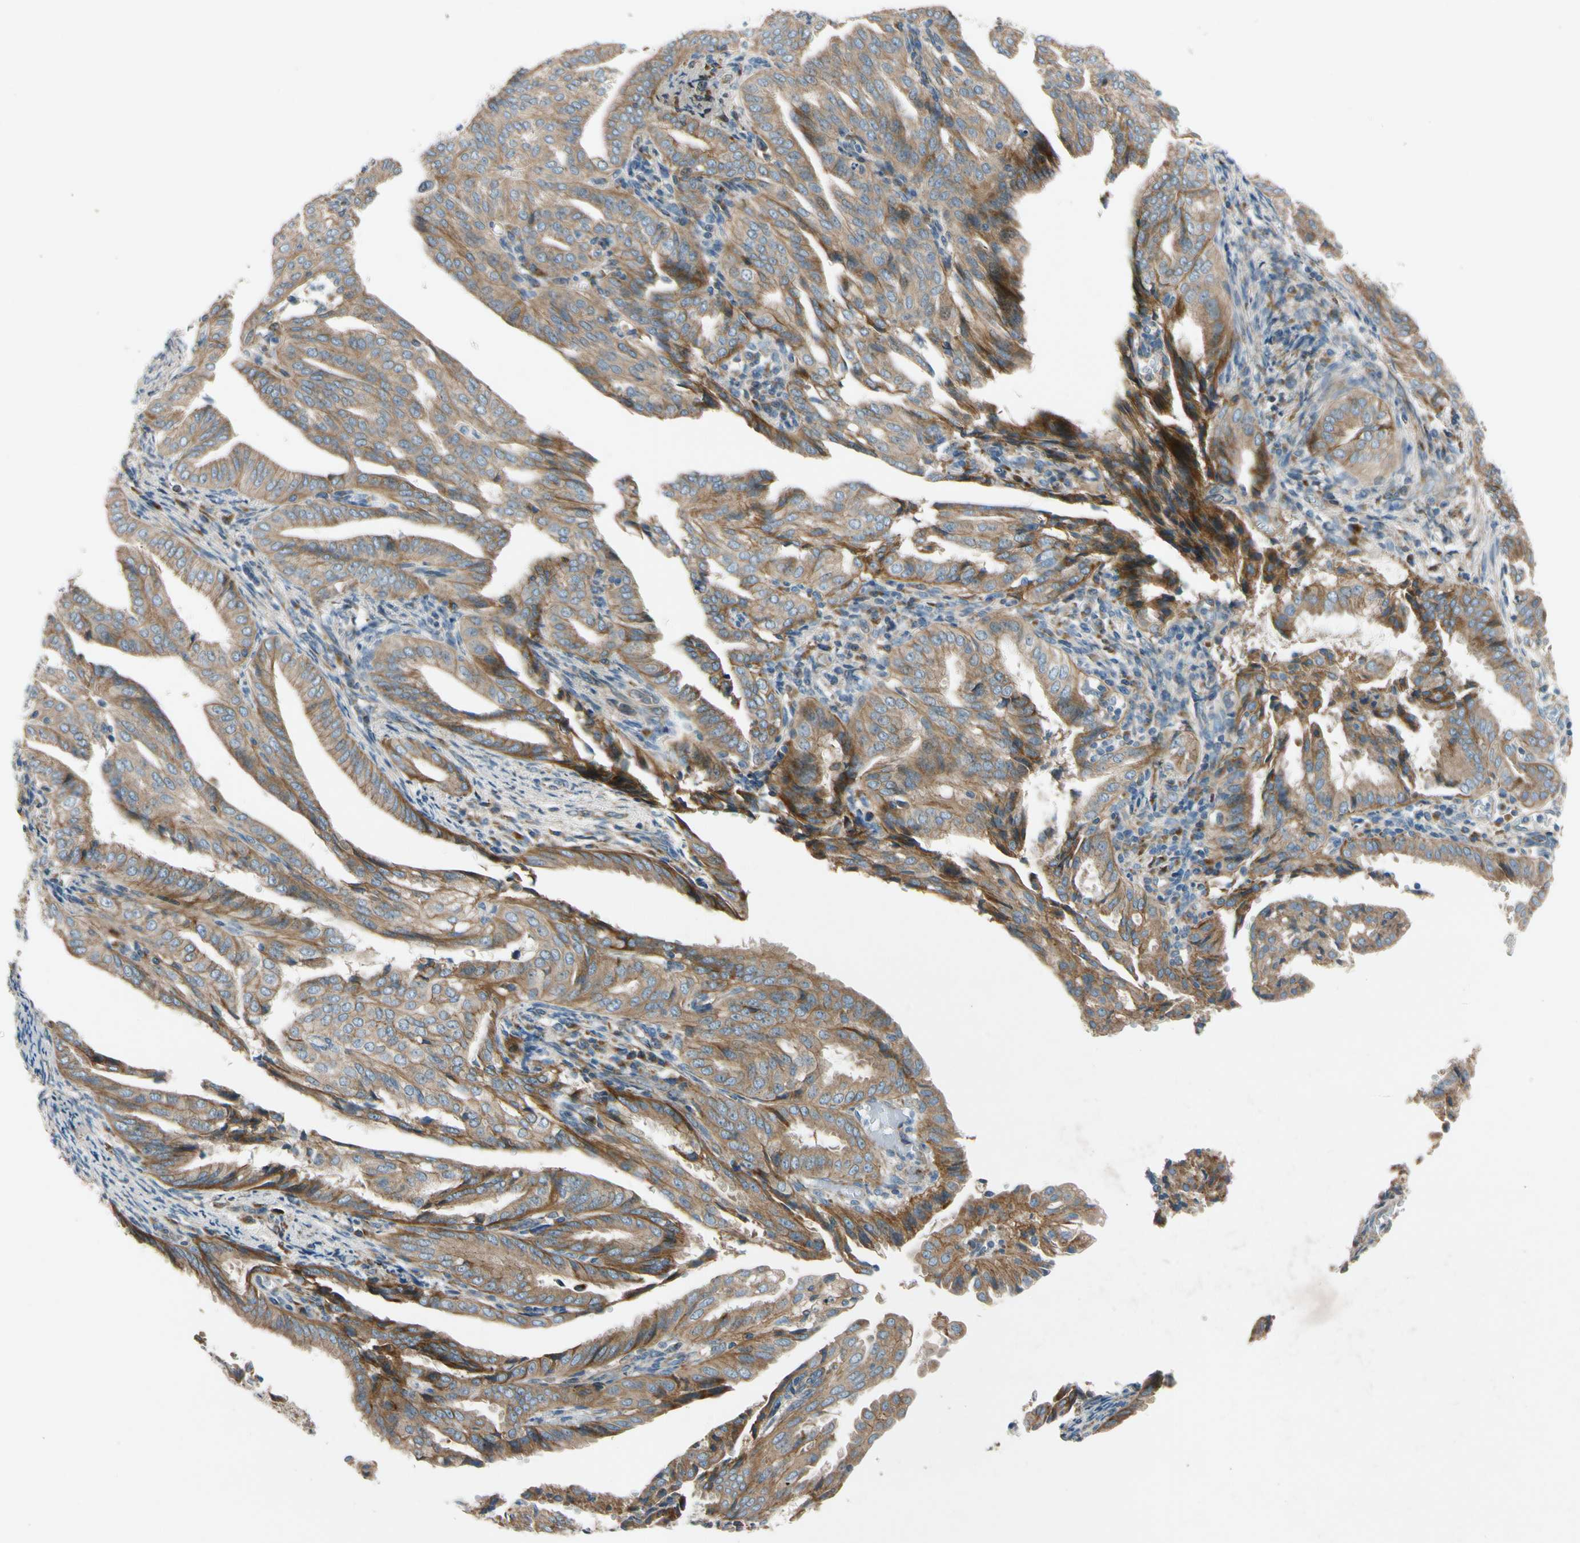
{"staining": {"intensity": "moderate", "quantity": ">75%", "location": "cytoplasmic/membranous"}, "tissue": "endometrial cancer", "cell_type": "Tumor cells", "image_type": "cancer", "snomed": [{"axis": "morphology", "description": "Adenocarcinoma, NOS"}, {"axis": "topography", "description": "Endometrium"}], "caption": "This image displays IHC staining of endometrial cancer, with medium moderate cytoplasmic/membranous staining in about >75% of tumor cells.", "gene": "MST1R", "patient": {"sex": "female", "age": 58}}